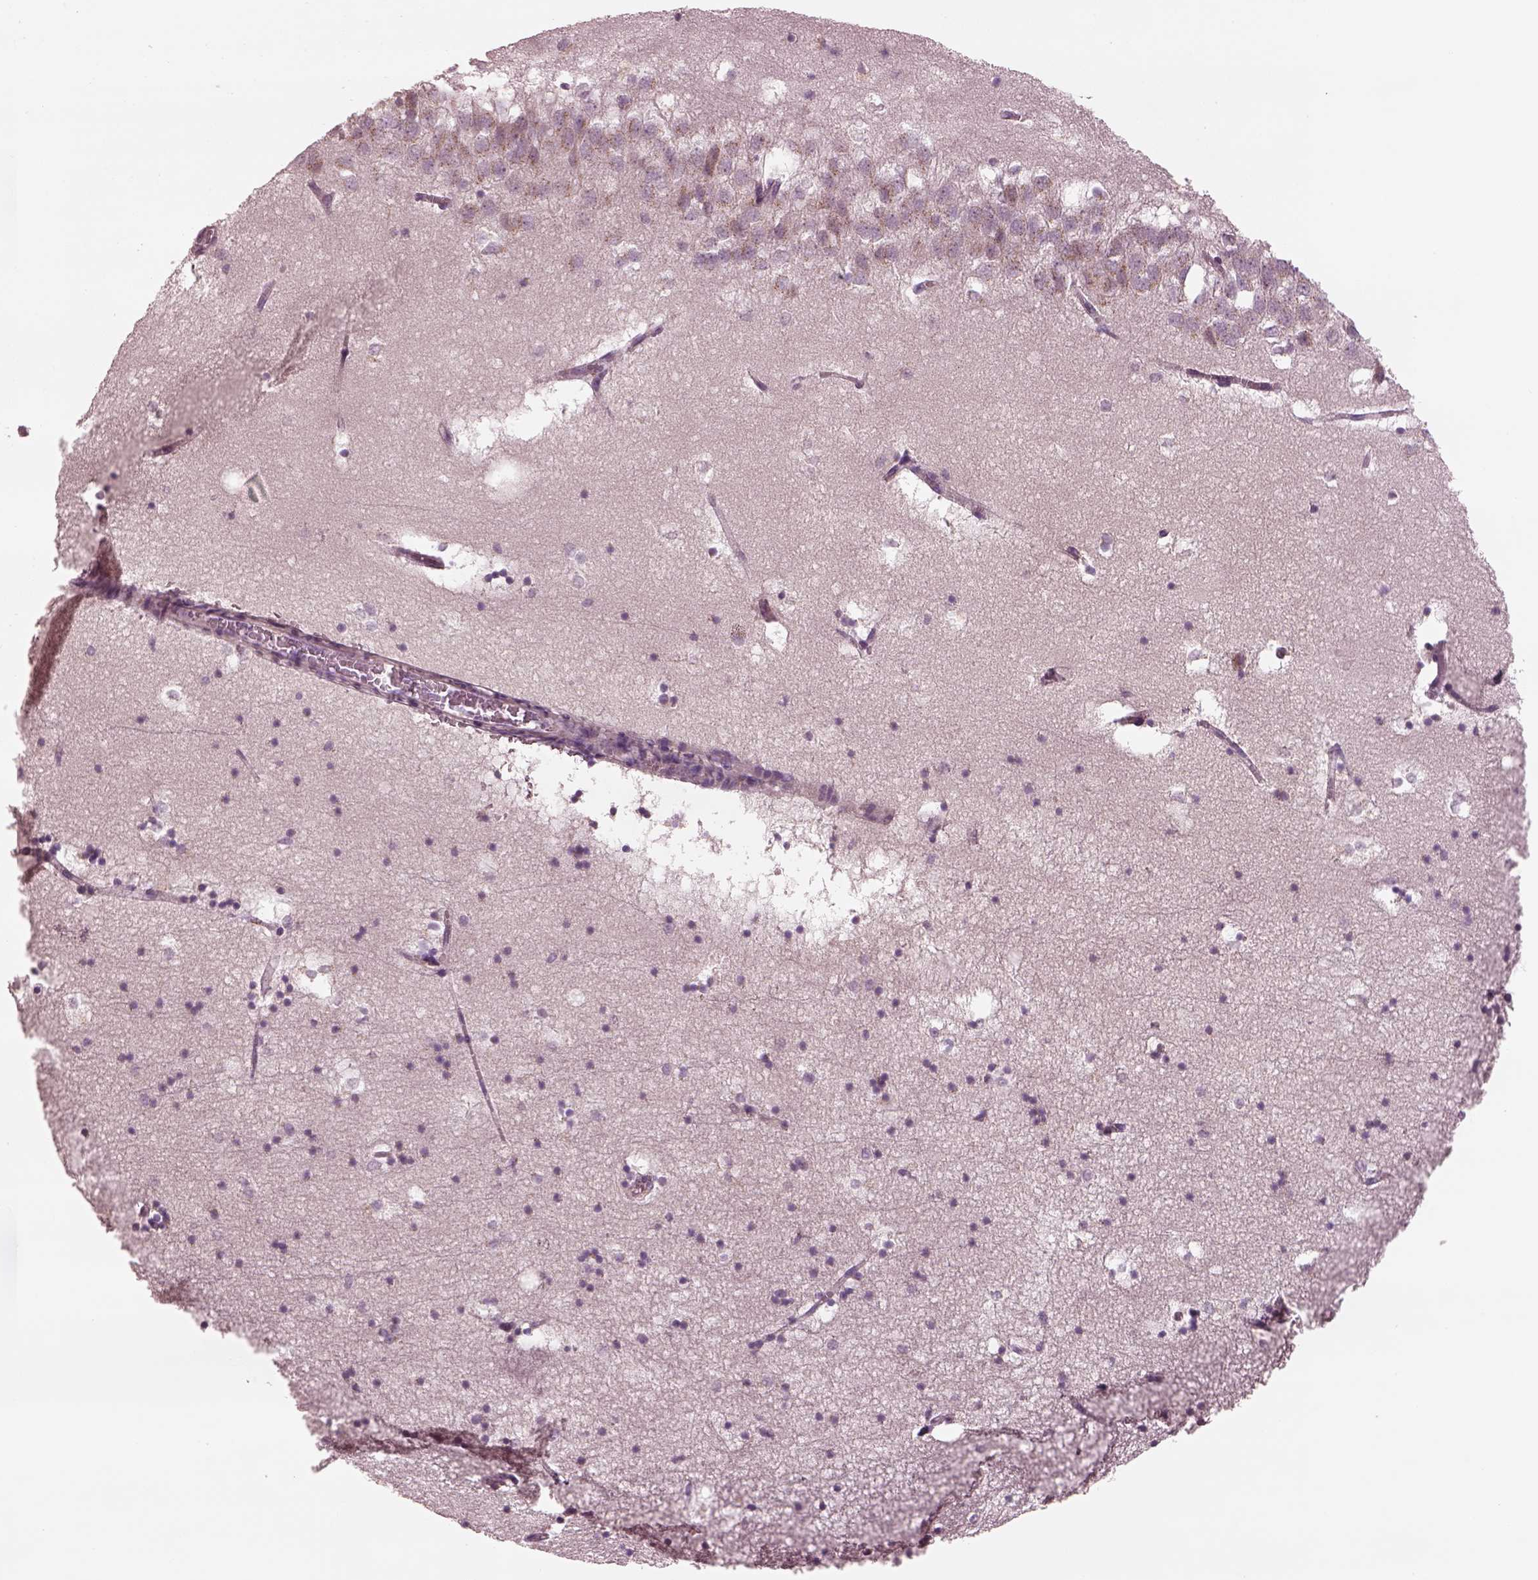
{"staining": {"intensity": "negative", "quantity": "none", "location": "none"}, "tissue": "hippocampus", "cell_type": "Glial cells", "image_type": "normal", "snomed": [{"axis": "morphology", "description": "Normal tissue, NOS"}, {"axis": "topography", "description": "Hippocampus"}], "caption": "Immunohistochemistry of normal human hippocampus displays no staining in glial cells. Brightfield microscopy of immunohistochemistry stained with DAB (3,3'-diaminobenzidine) (brown) and hematoxylin (blue), captured at high magnification.", "gene": "SDCBP2", "patient": {"sex": "male", "age": 58}}